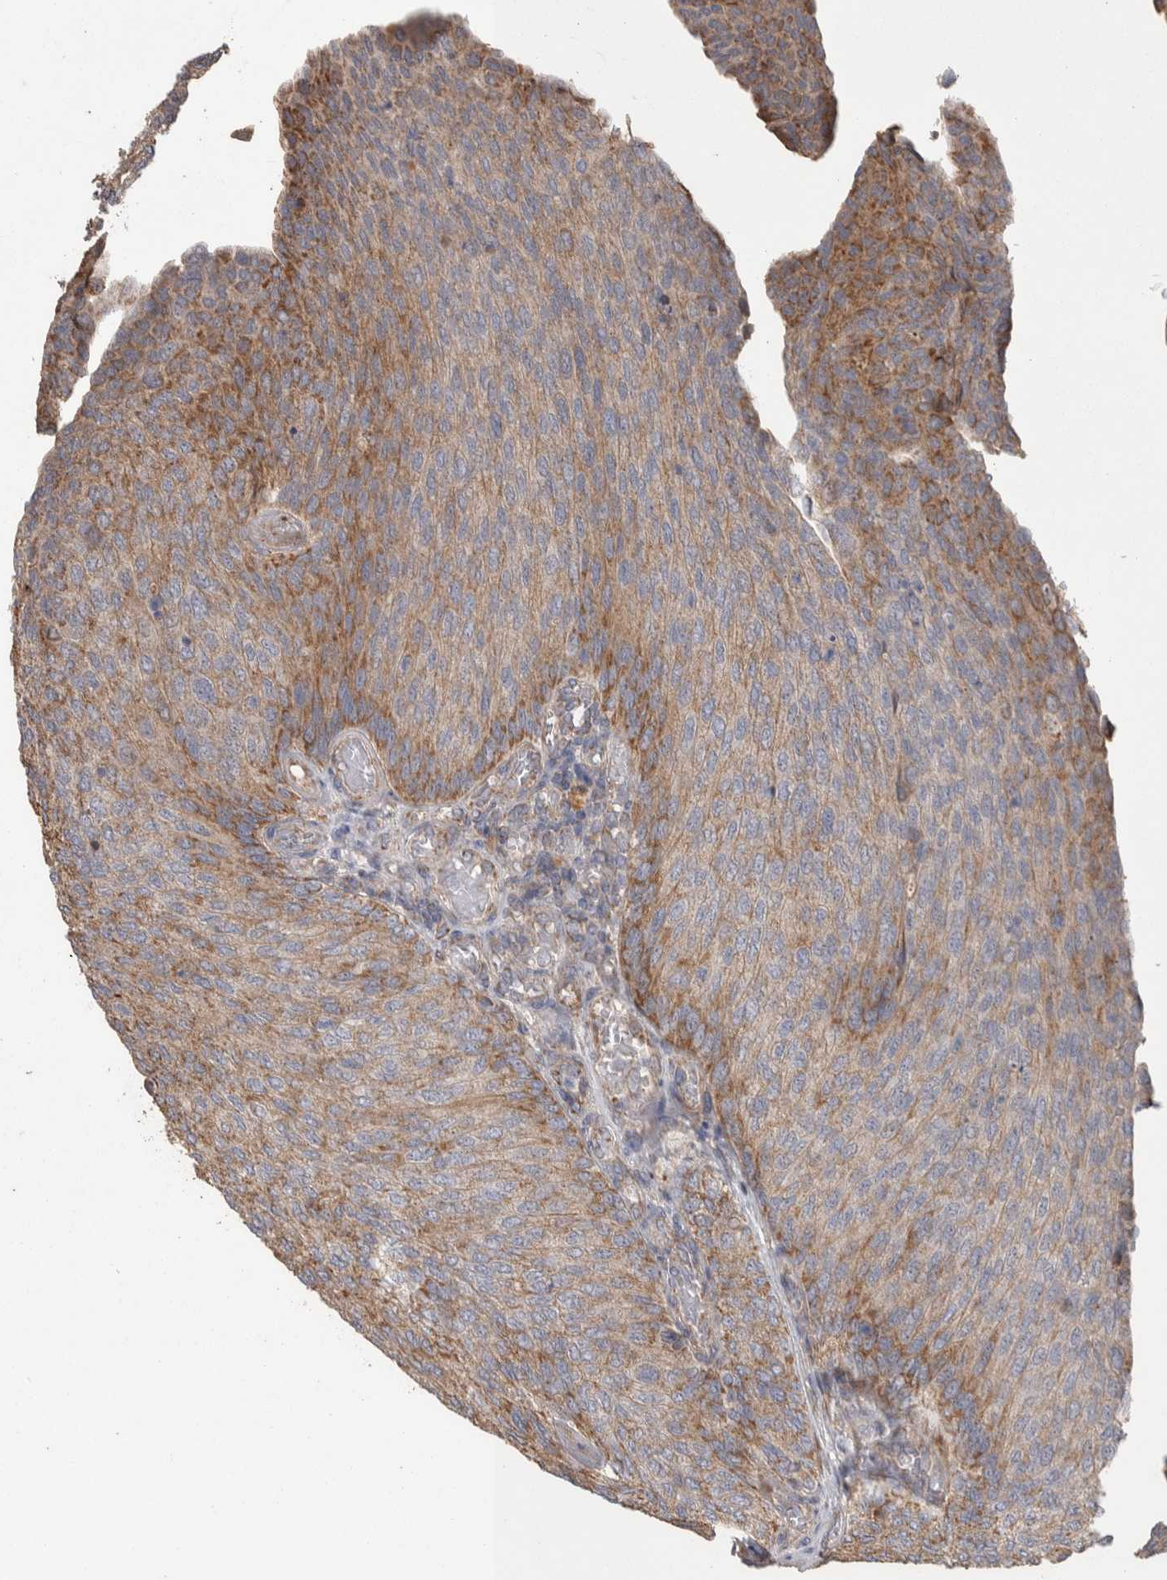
{"staining": {"intensity": "moderate", "quantity": ">75%", "location": "cytoplasmic/membranous"}, "tissue": "urothelial cancer", "cell_type": "Tumor cells", "image_type": "cancer", "snomed": [{"axis": "morphology", "description": "Urothelial carcinoma, Low grade"}, {"axis": "topography", "description": "Urinary bladder"}], "caption": "Urothelial cancer was stained to show a protein in brown. There is medium levels of moderate cytoplasmic/membranous expression in about >75% of tumor cells. (Stains: DAB (3,3'-diaminobenzidine) in brown, nuclei in blue, Microscopy: brightfield microscopy at high magnification).", "gene": "SCO1", "patient": {"sex": "female", "age": 79}}